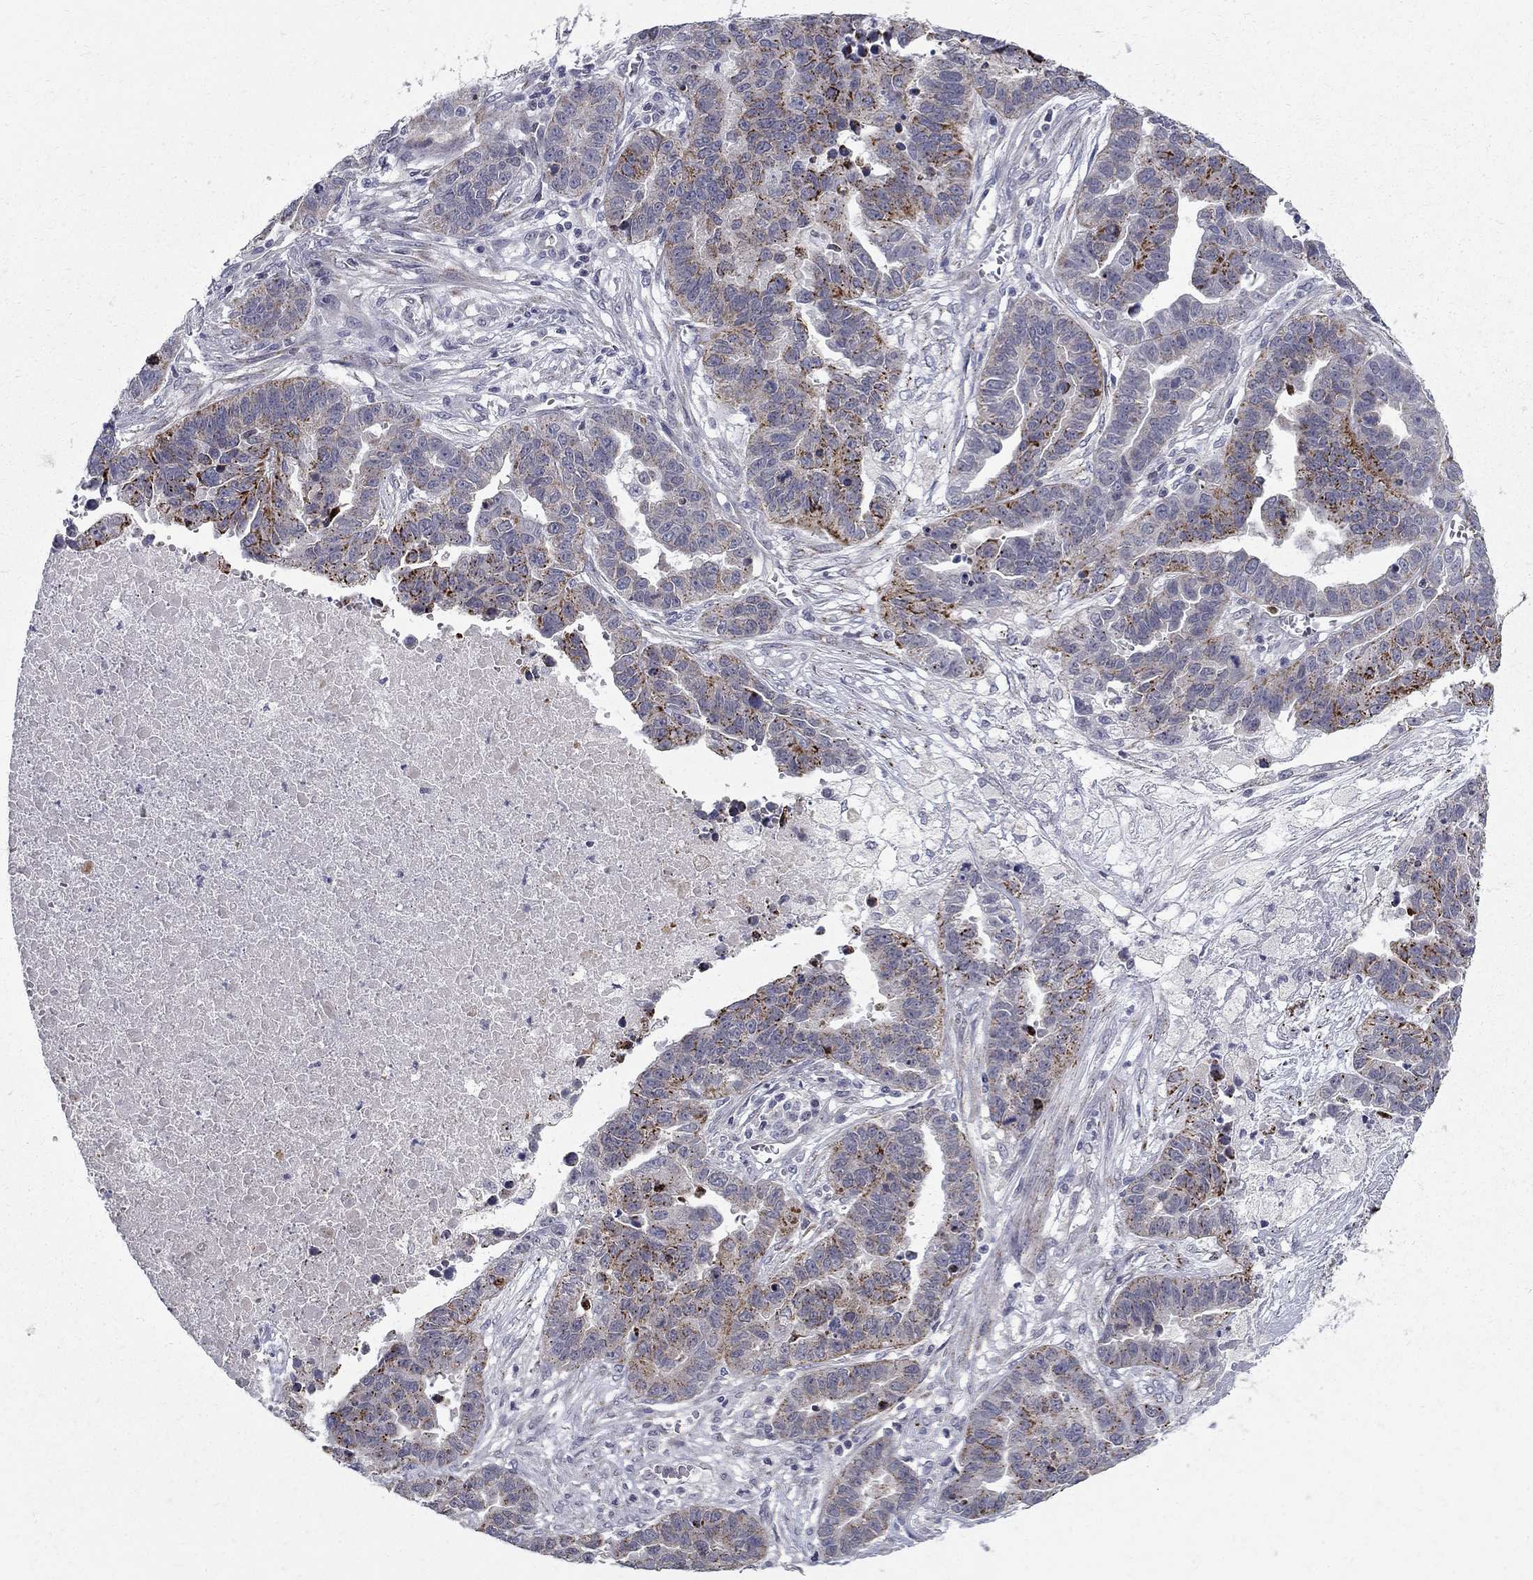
{"staining": {"intensity": "strong", "quantity": "<25%", "location": "cytoplasmic/membranous"}, "tissue": "ovarian cancer", "cell_type": "Tumor cells", "image_type": "cancer", "snomed": [{"axis": "morphology", "description": "Cystadenocarcinoma, serous, NOS"}, {"axis": "topography", "description": "Ovary"}], "caption": "Protein staining by immunohistochemistry reveals strong cytoplasmic/membranous expression in about <25% of tumor cells in ovarian cancer.", "gene": "CLIC6", "patient": {"sex": "female", "age": 87}}